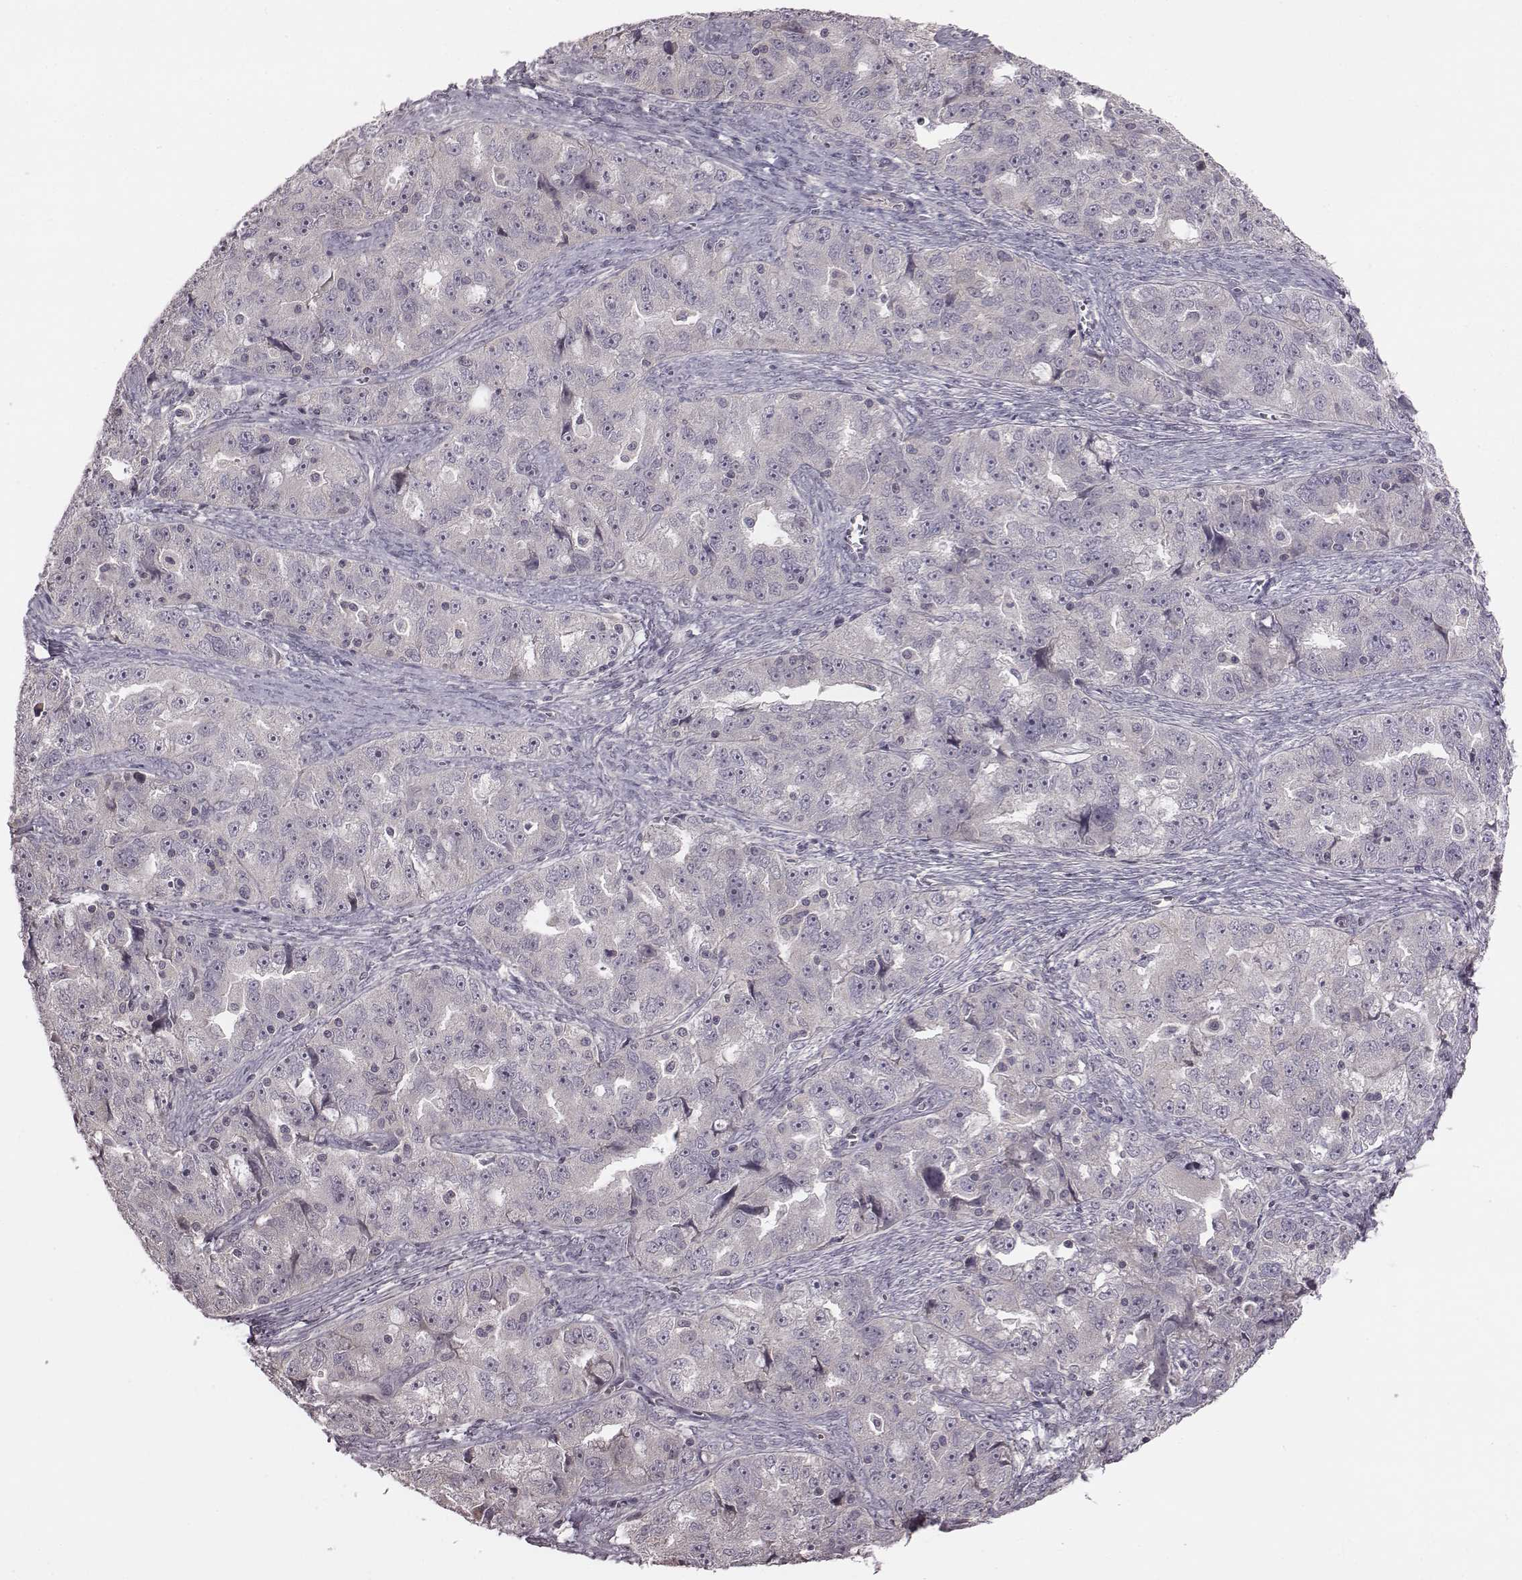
{"staining": {"intensity": "negative", "quantity": "none", "location": "none"}, "tissue": "ovarian cancer", "cell_type": "Tumor cells", "image_type": "cancer", "snomed": [{"axis": "morphology", "description": "Cystadenocarcinoma, serous, NOS"}, {"axis": "topography", "description": "Ovary"}], "caption": "DAB (3,3'-diaminobenzidine) immunohistochemical staining of ovarian cancer (serous cystadenocarcinoma) exhibits no significant expression in tumor cells.", "gene": "BICDL1", "patient": {"sex": "female", "age": 51}}